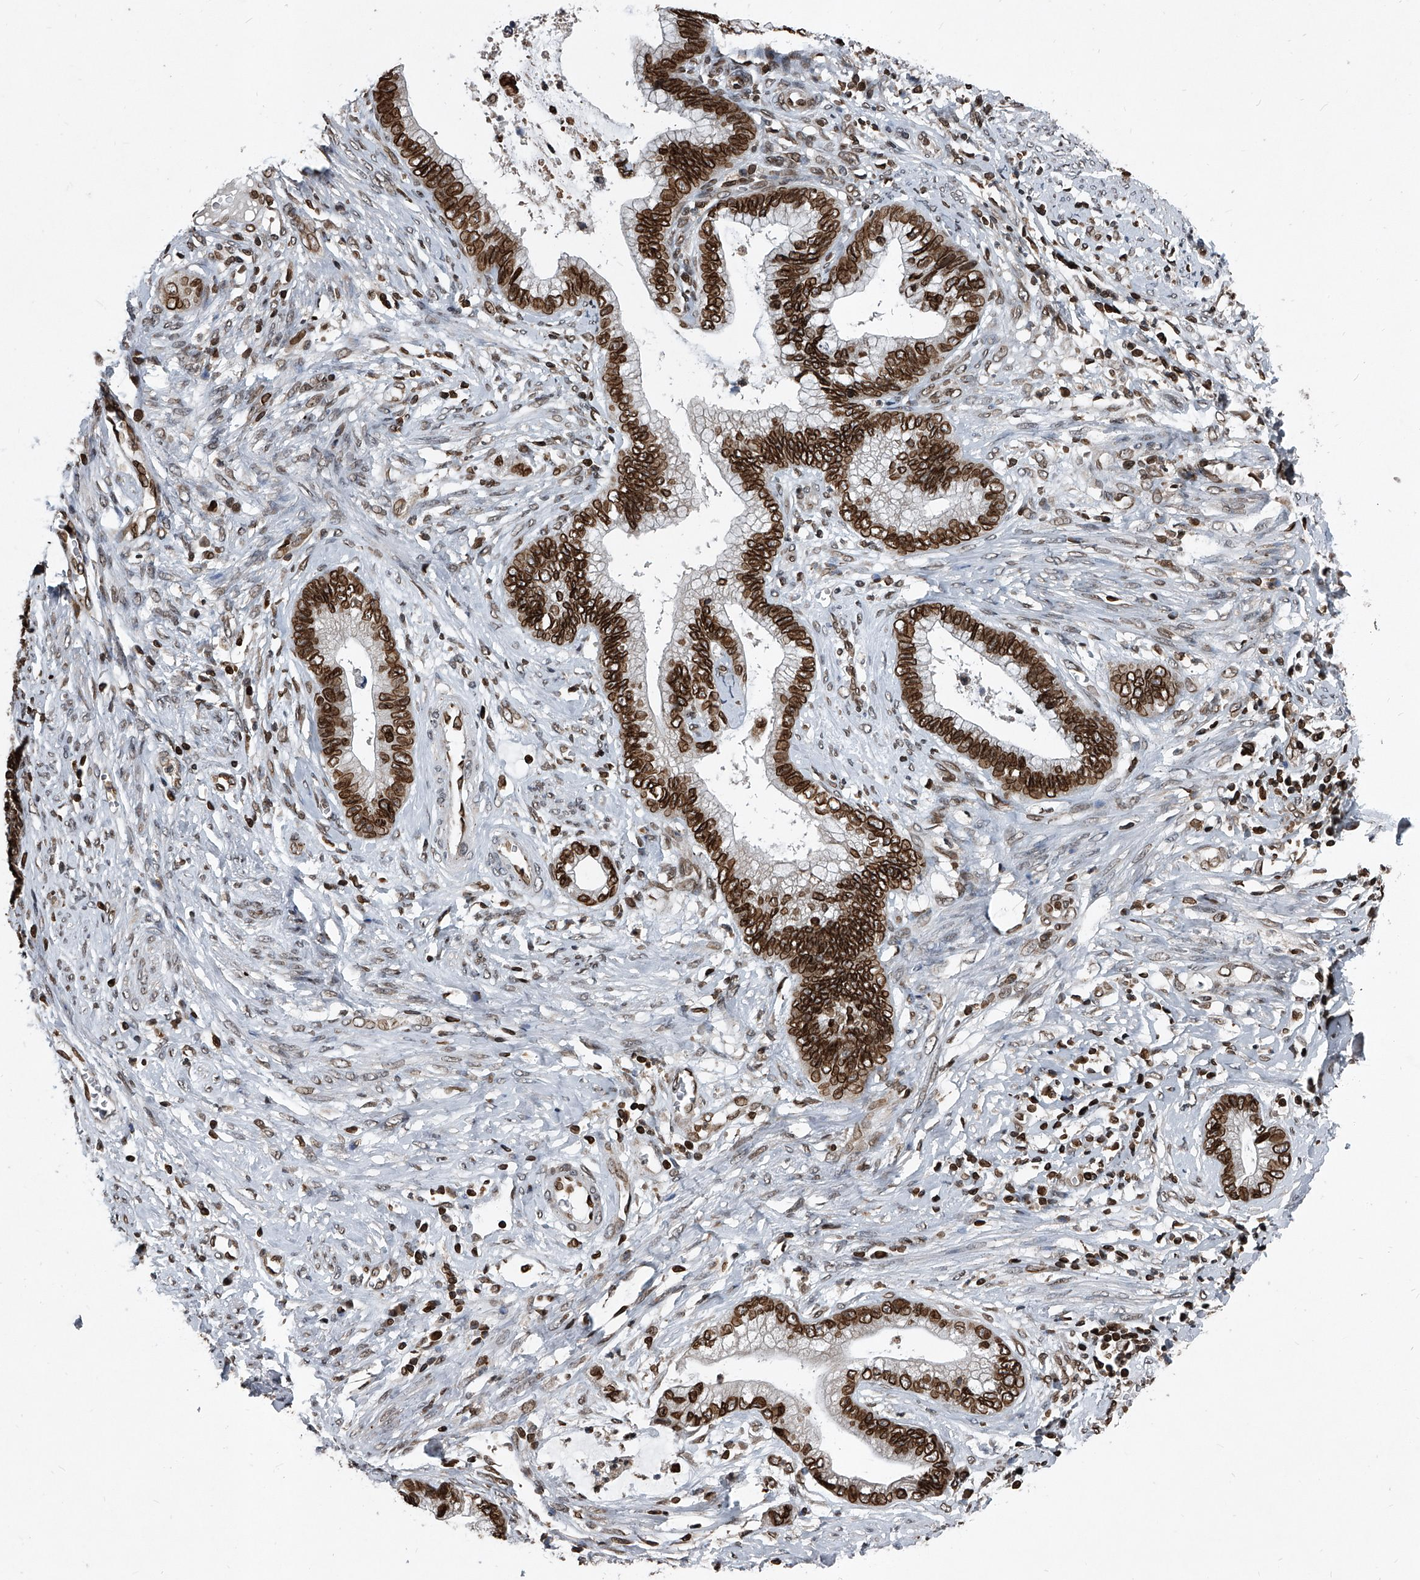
{"staining": {"intensity": "strong", "quantity": ">75%", "location": "cytoplasmic/membranous,nuclear"}, "tissue": "cervical cancer", "cell_type": "Tumor cells", "image_type": "cancer", "snomed": [{"axis": "morphology", "description": "Adenocarcinoma, NOS"}, {"axis": "topography", "description": "Cervix"}], "caption": "Protein staining of cervical cancer tissue reveals strong cytoplasmic/membranous and nuclear expression in about >75% of tumor cells.", "gene": "PHF20", "patient": {"sex": "female", "age": 44}}